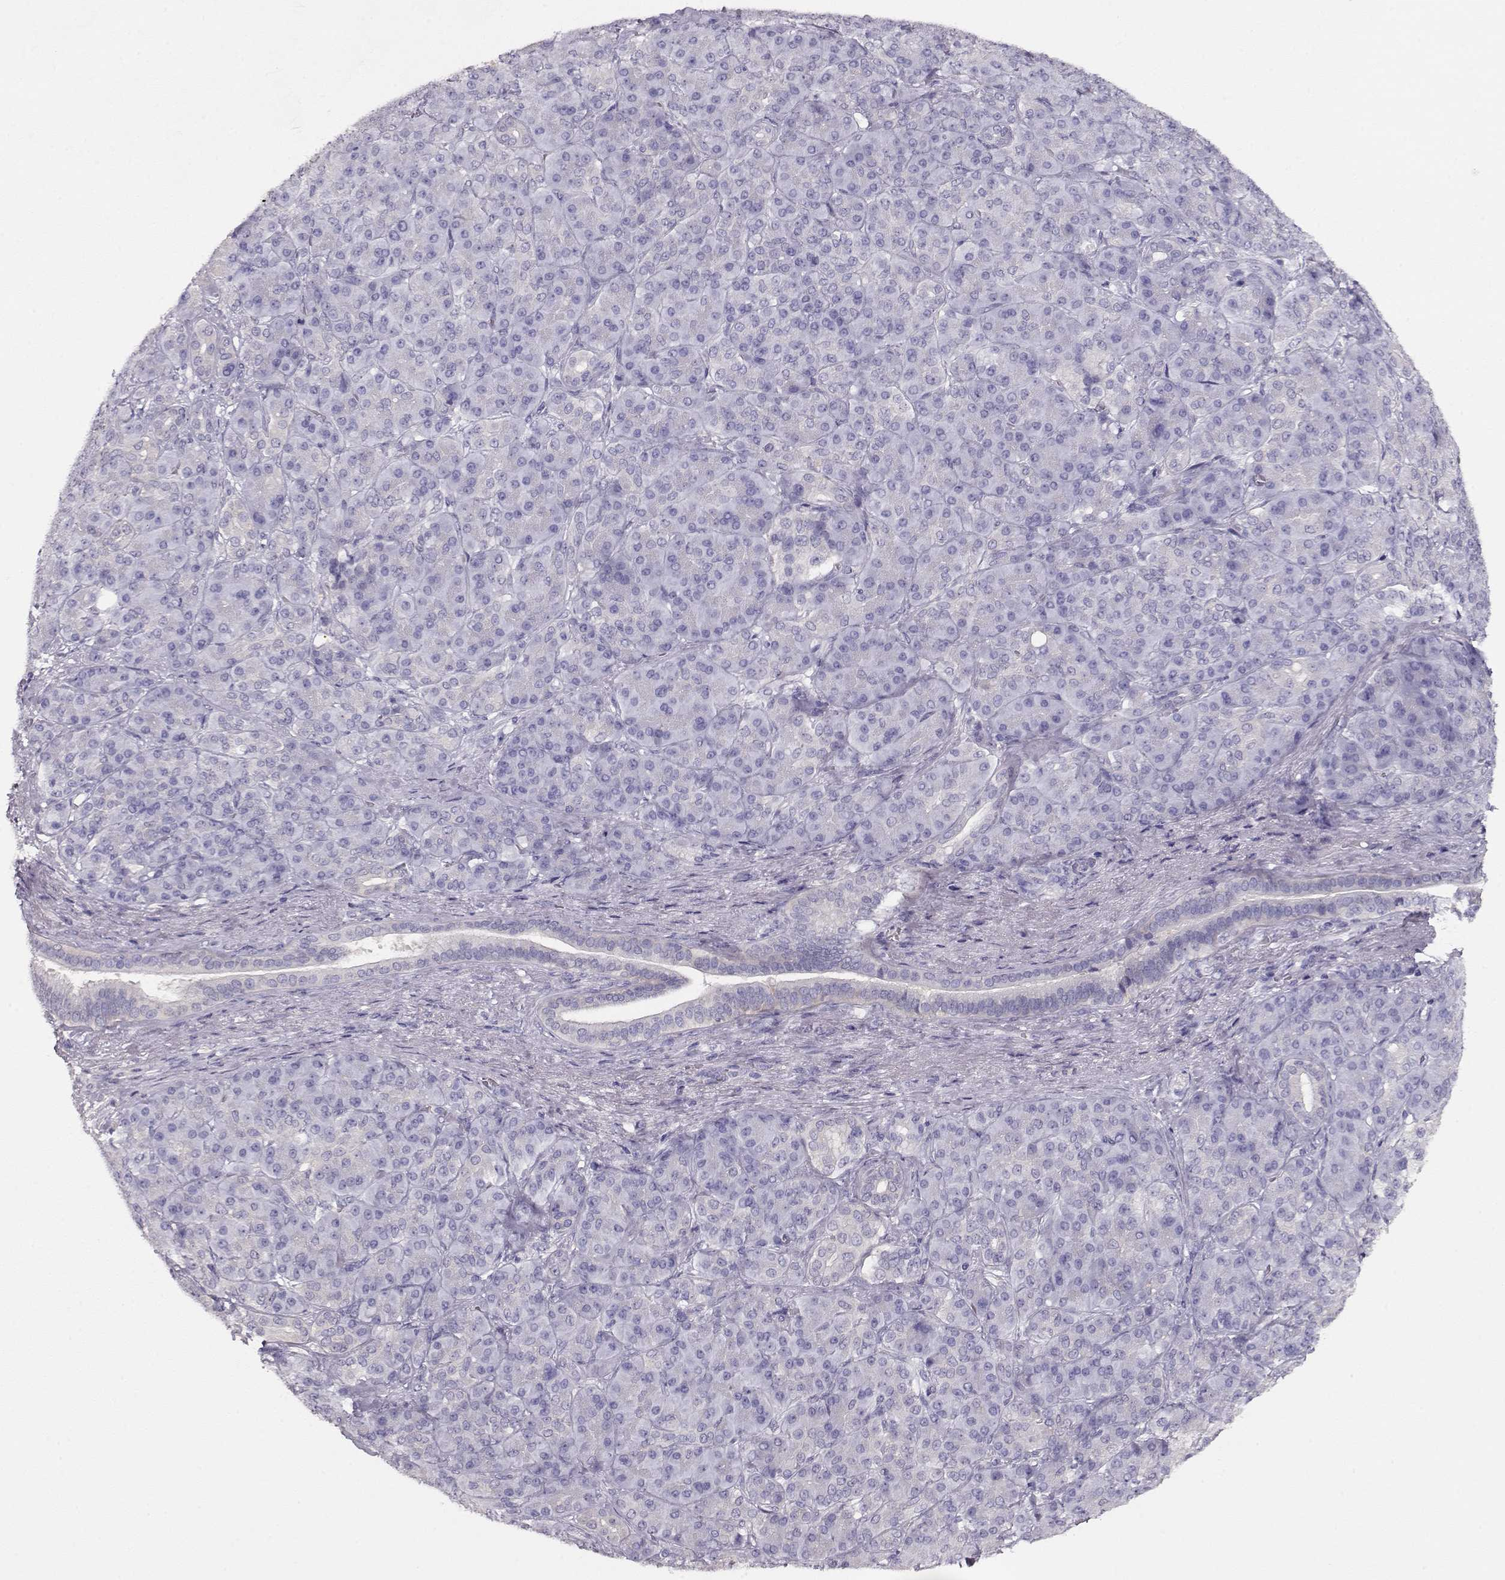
{"staining": {"intensity": "negative", "quantity": "none", "location": "none"}, "tissue": "pancreatic cancer", "cell_type": "Tumor cells", "image_type": "cancer", "snomed": [{"axis": "morphology", "description": "Normal tissue, NOS"}, {"axis": "morphology", "description": "Inflammation, NOS"}, {"axis": "morphology", "description": "Adenocarcinoma, NOS"}, {"axis": "topography", "description": "Pancreas"}], "caption": "Immunohistochemistry (IHC) of adenocarcinoma (pancreatic) demonstrates no expression in tumor cells.", "gene": "NDRG4", "patient": {"sex": "male", "age": 57}}